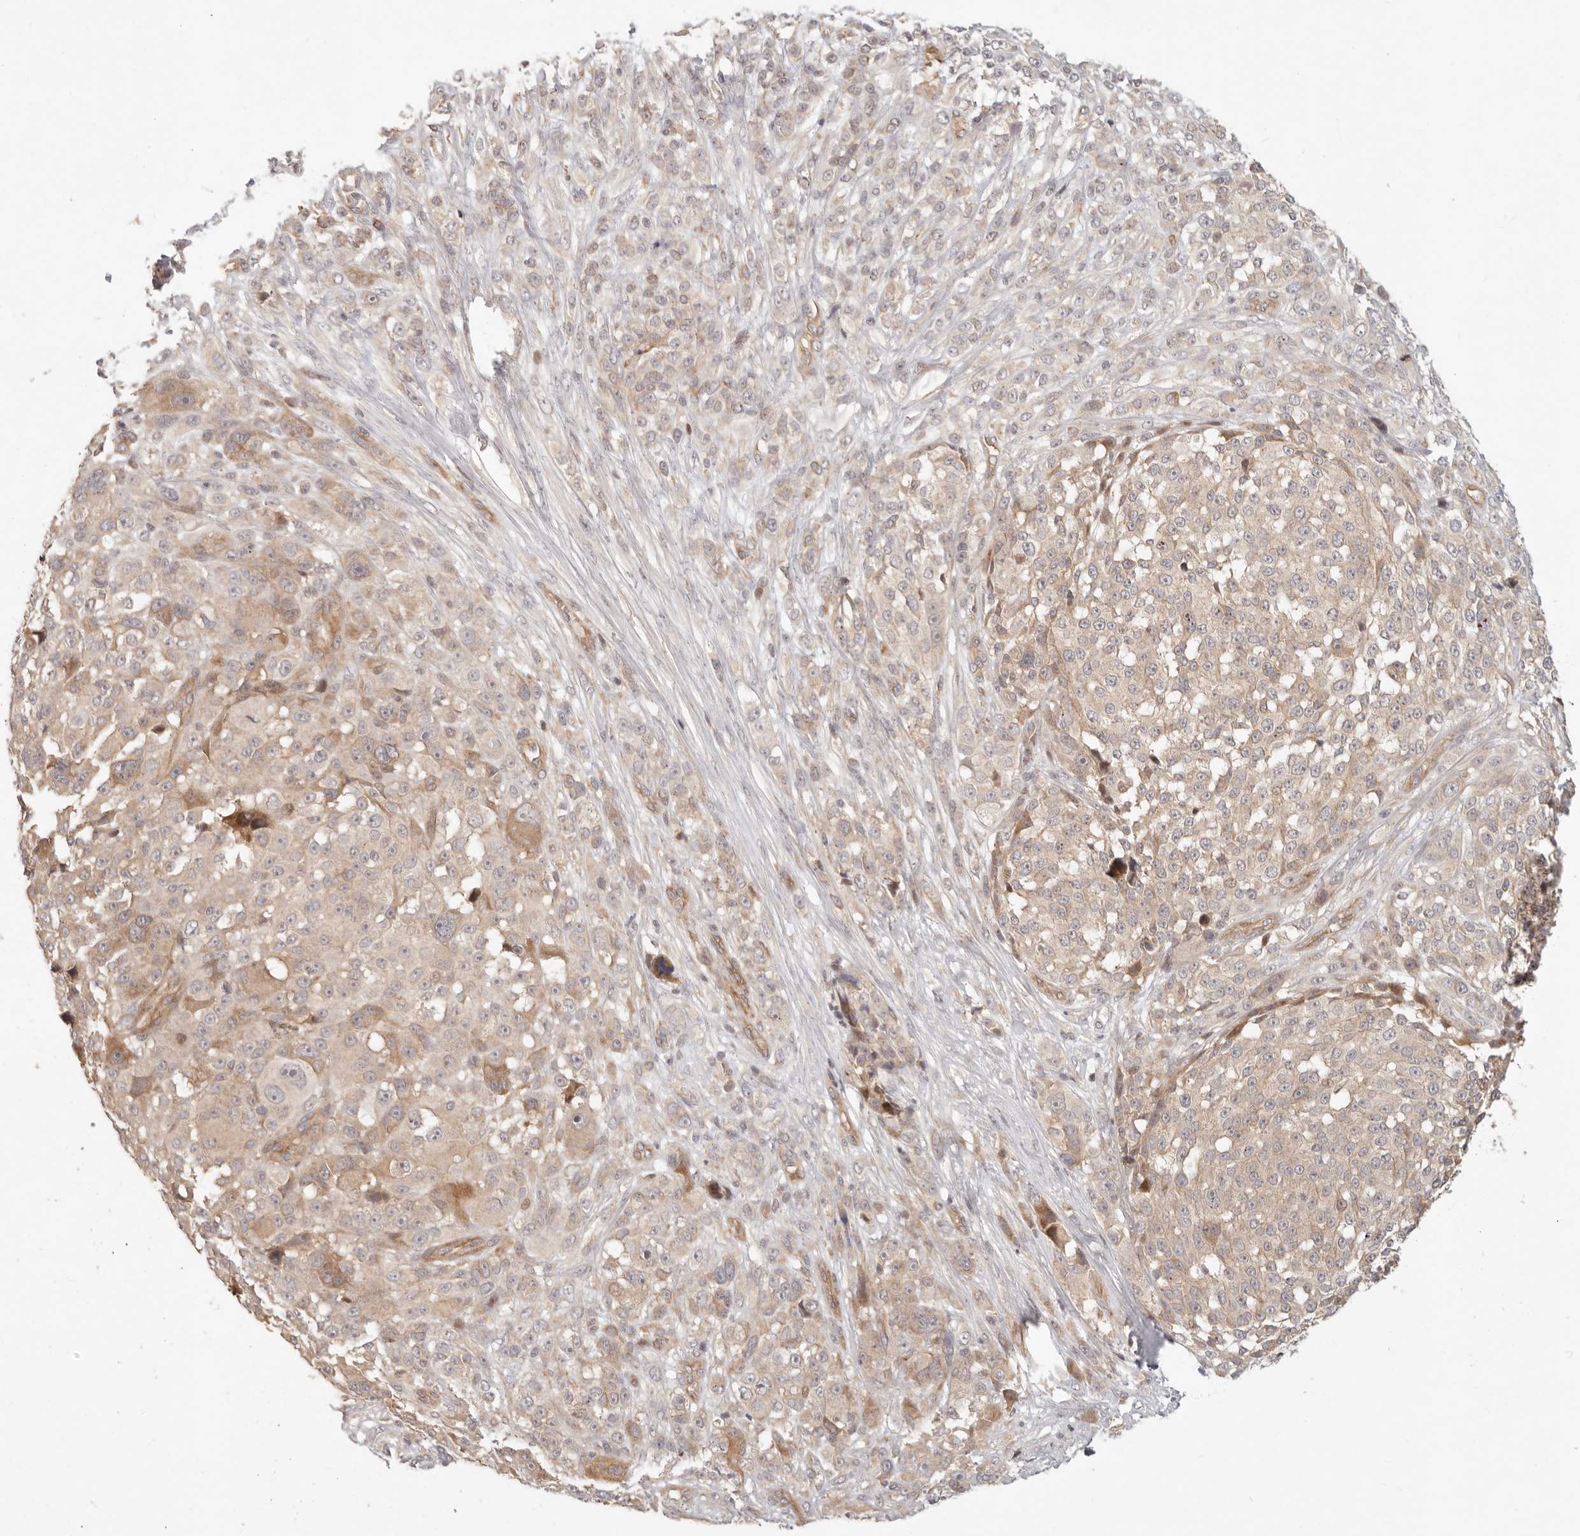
{"staining": {"intensity": "weak", "quantity": "25%-75%", "location": "cytoplasmic/membranous"}, "tissue": "melanoma", "cell_type": "Tumor cells", "image_type": "cancer", "snomed": [{"axis": "morphology", "description": "Malignant melanoma, NOS"}, {"axis": "topography", "description": "Skin"}], "caption": "Protein positivity by immunohistochemistry displays weak cytoplasmic/membranous expression in about 25%-75% of tumor cells in melanoma.", "gene": "PPP1R3B", "patient": {"sex": "female", "age": 55}}